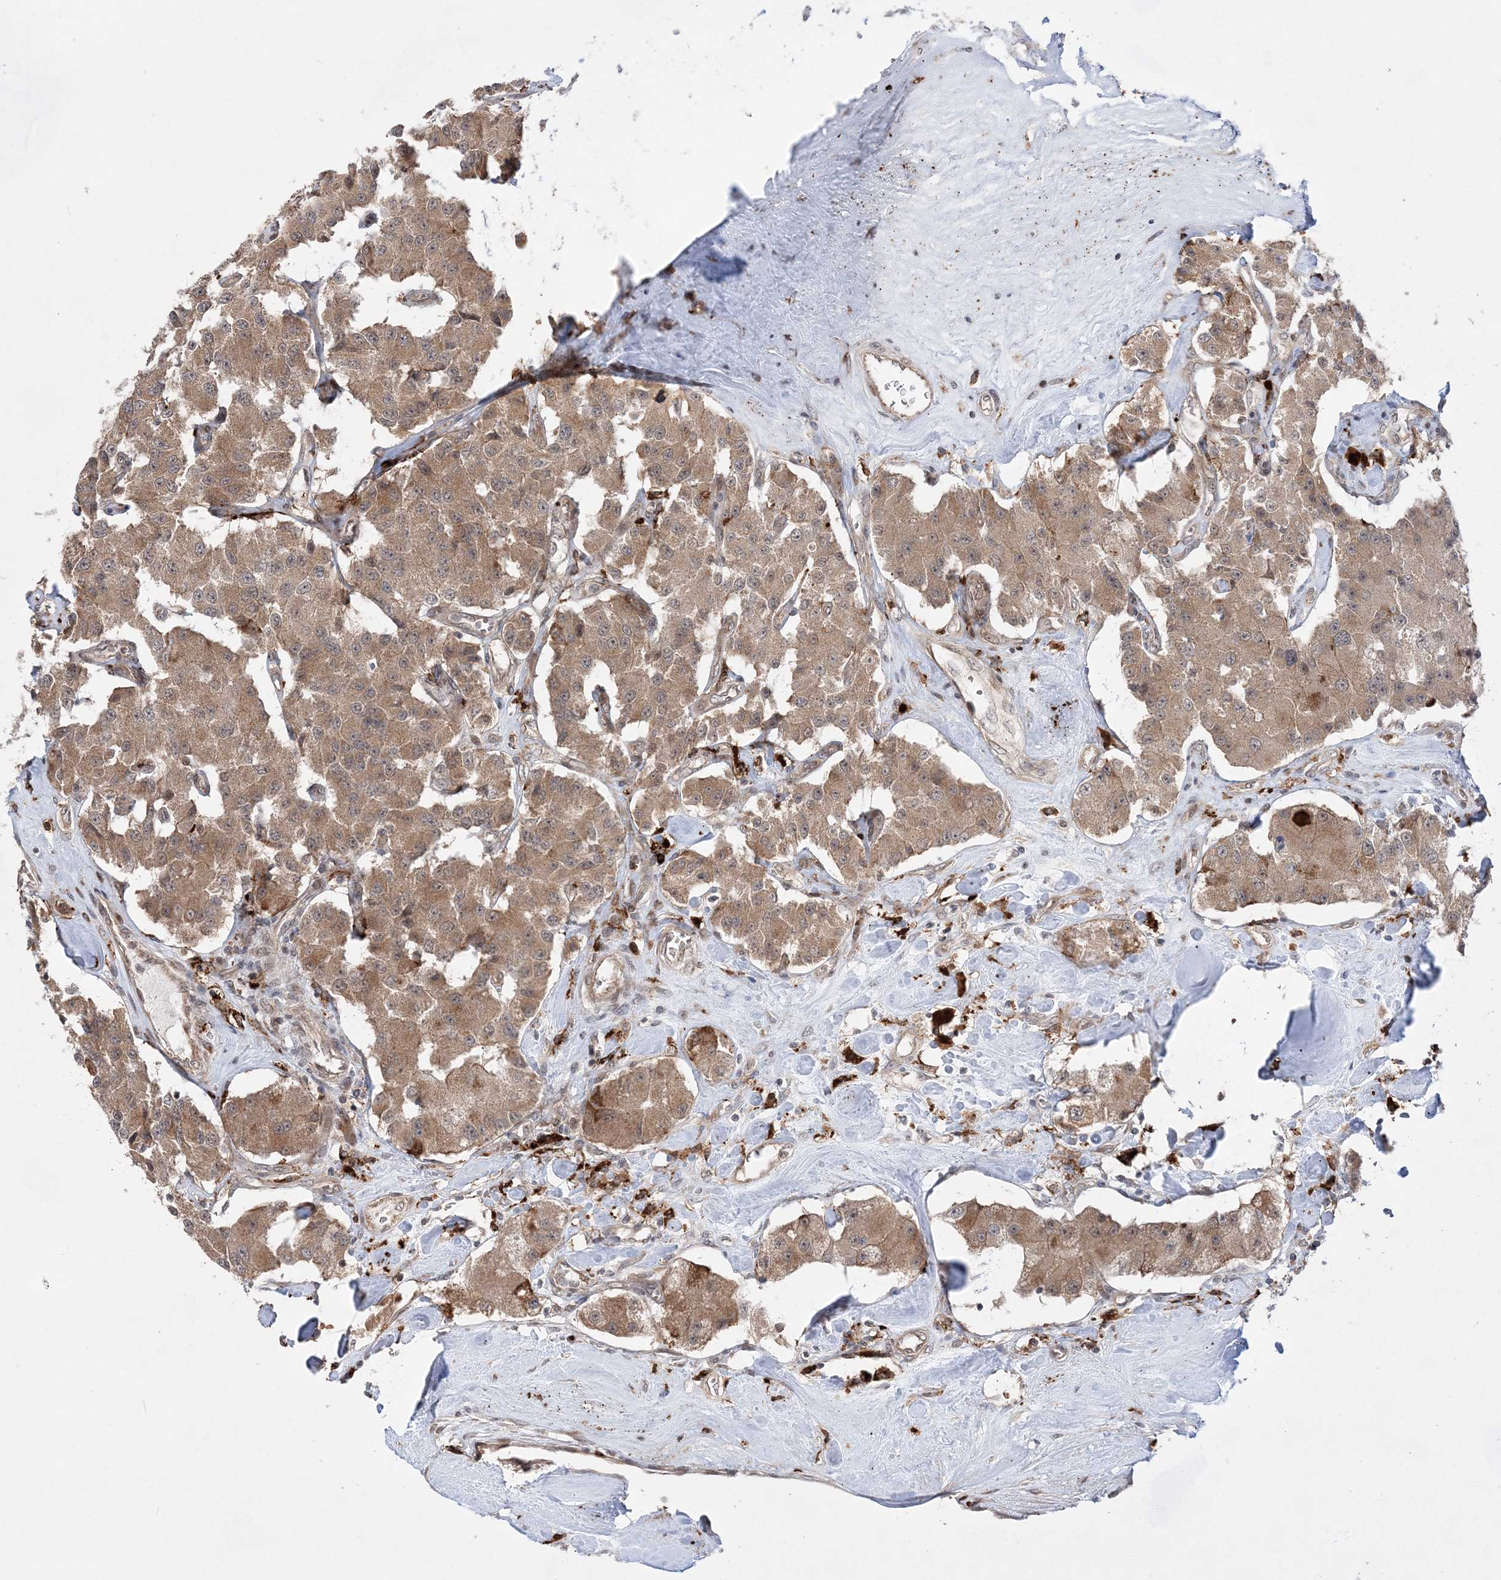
{"staining": {"intensity": "moderate", "quantity": ">75%", "location": "cytoplasmic/membranous"}, "tissue": "carcinoid", "cell_type": "Tumor cells", "image_type": "cancer", "snomed": [{"axis": "morphology", "description": "Carcinoid, malignant, NOS"}, {"axis": "topography", "description": "Pancreas"}], "caption": "Immunohistochemical staining of carcinoid (malignant) shows moderate cytoplasmic/membranous protein positivity in approximately >75% of tumor cells. The staining is performed using DAB brown chromogen to label protein expression. The nuclei are counter-stained blue using hematoxylin.", "gene": "ANAPC15", "patient": {"sex": "male", "age": 41}}